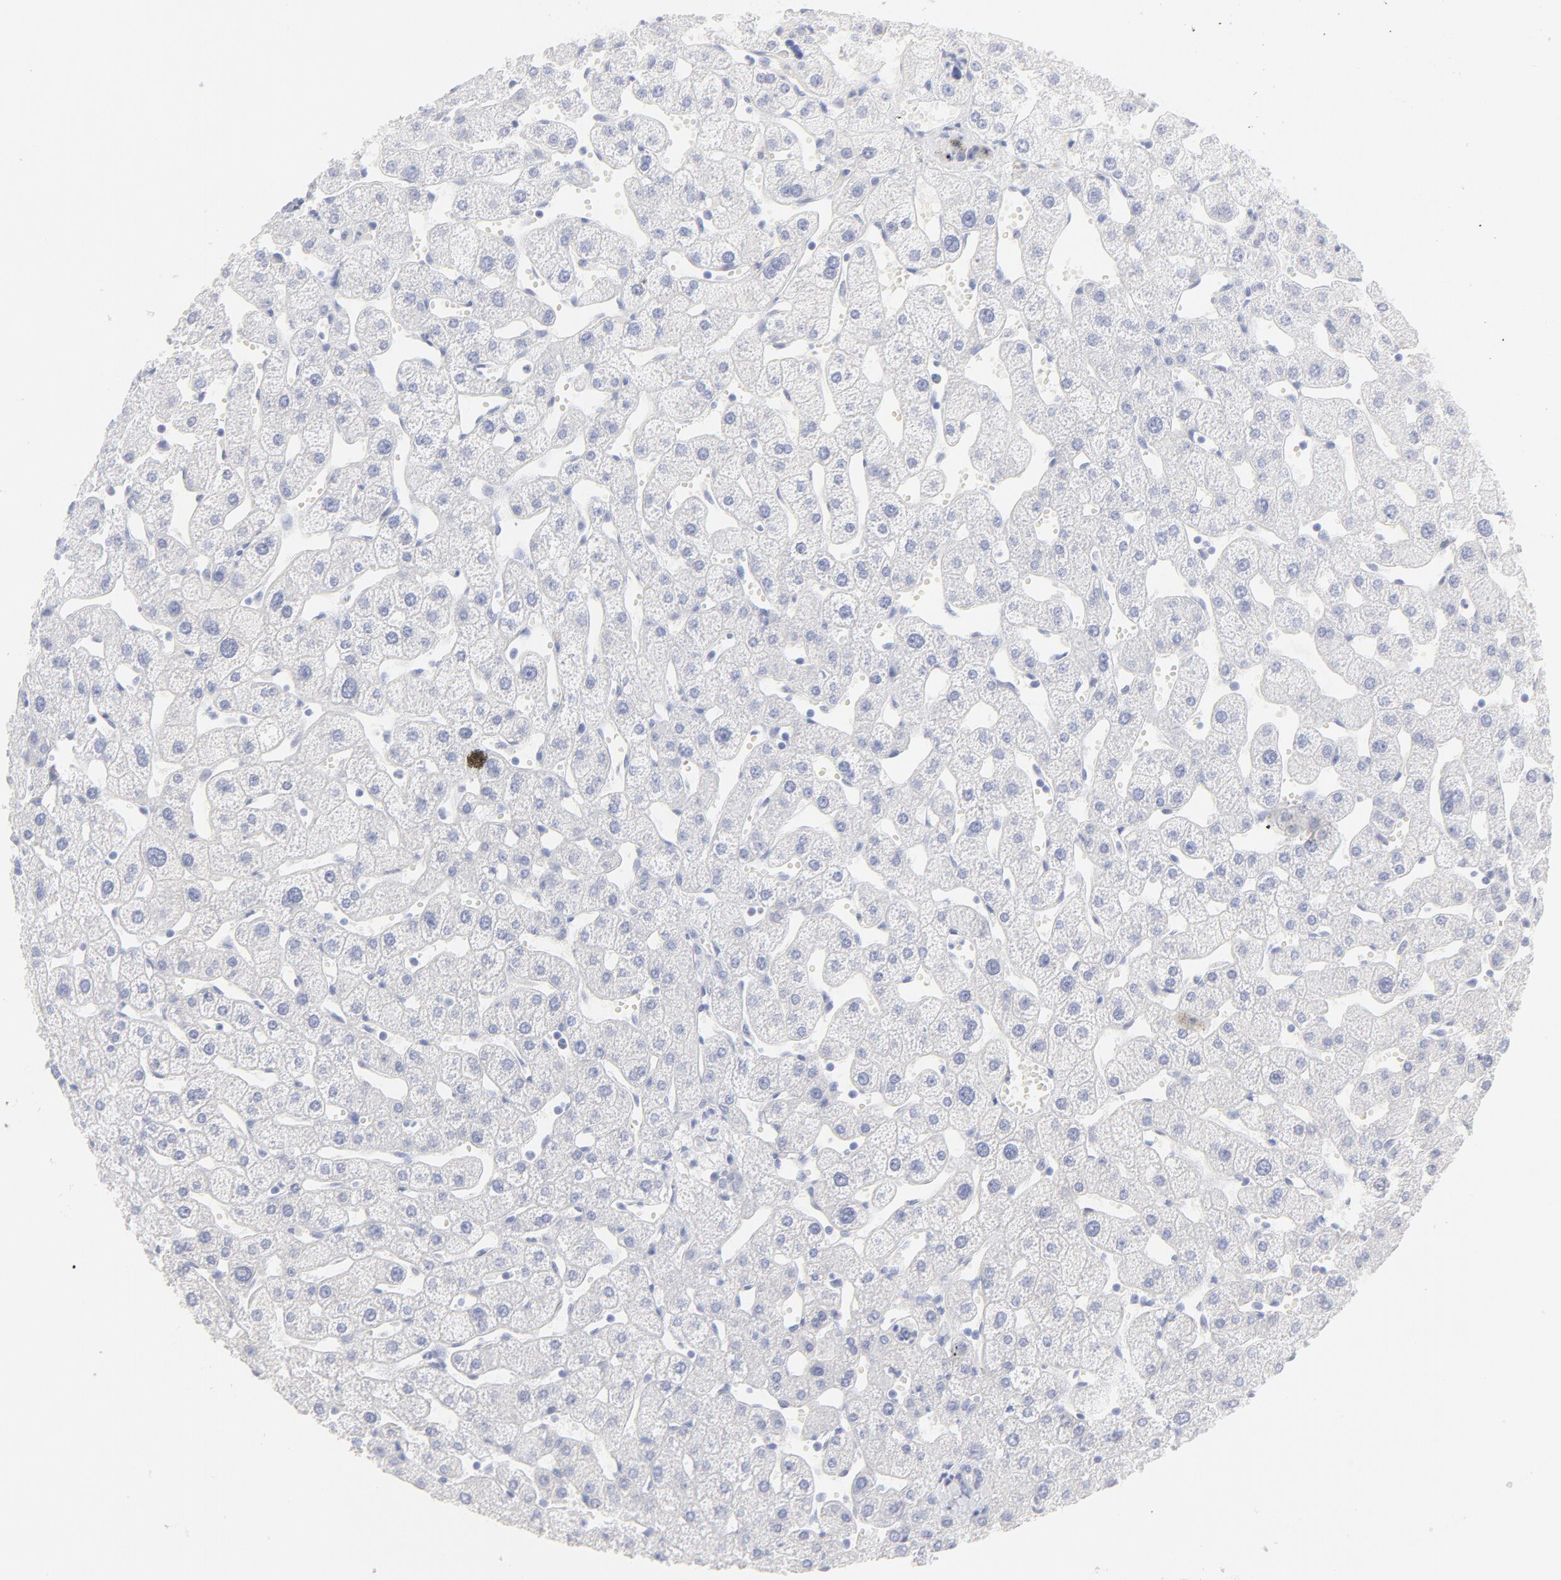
{"staining": {"intensity": "negative", "quantity": "none", "location": "none"}, "tissue": "liver", "cell_type": "Cholangiocytes", "image_type": "normal", "snomed": [{"axis": "morphology", "description": "Normal tissue, NOS"}, {"axis": "topography", "description": "Liver"}], "caption": "This image is of normal liver stained with IHC to label a protein in brown with the nuclei are counter-stained blue. There is no expression in cholangiocytes. The staining was performed using DAB to visualize the protein expression in brown, while the nuclei were stained in blue with hematoxylin (Magnification: 20x).", "gene": "ELF3", "patient": {"sex": "male", "age": 67}}